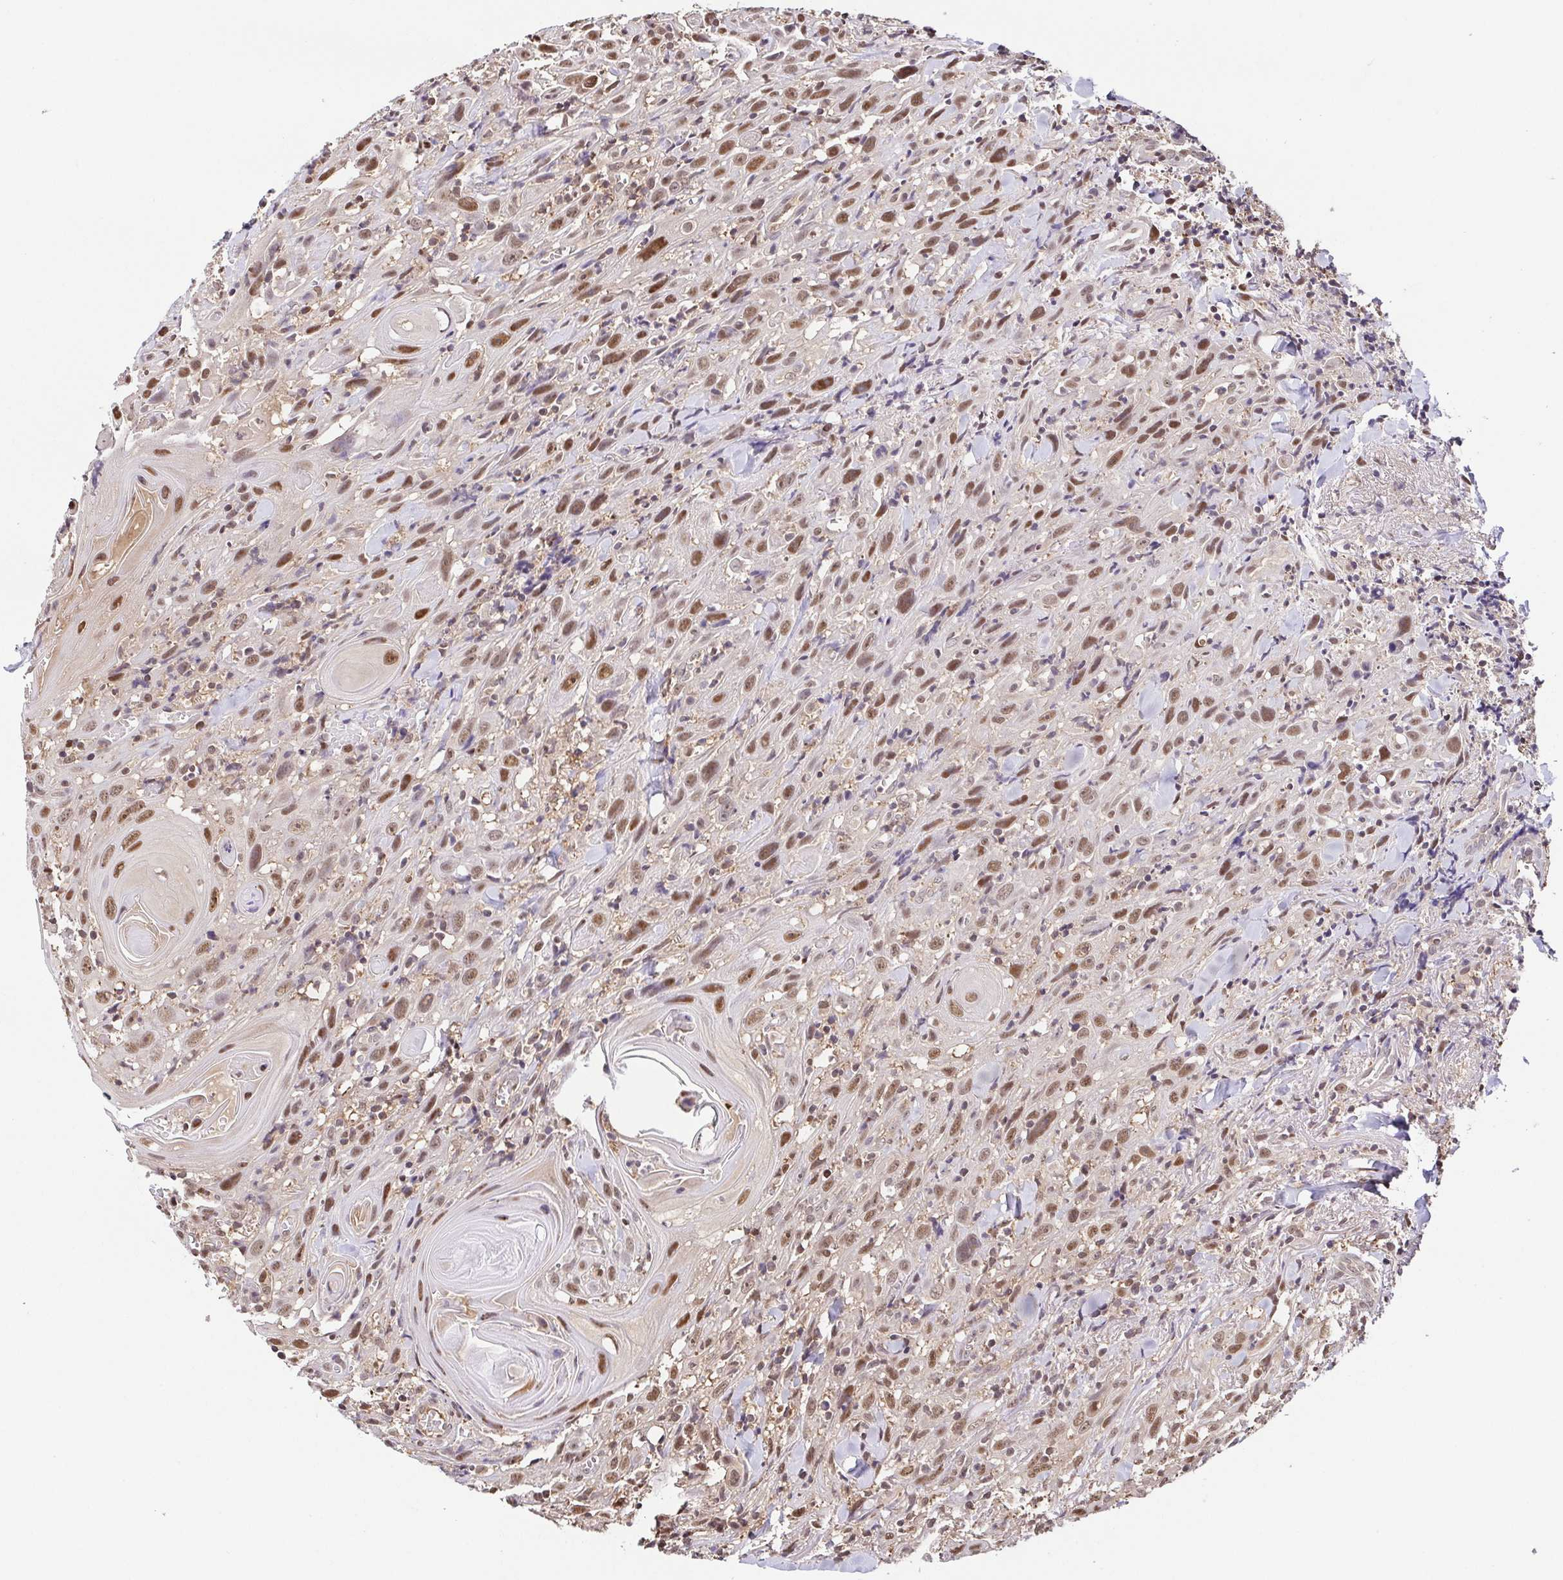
{"staining": {"intensity": "moderate", "quantity": ">75%", "location": "nuclear"}, "tissue": "head and neck cancer", "cell_type": "Tumor cells", "image_type": "cancer", "snomed": [{"axis": "morphology", "description": "Squamous cell carcinoma, NOS"}, {"axis": "topography", "description": "Head-Neck"}], "caption": "Squamous cell carcinoma (head and neck) stained with DAB (3,3'-diaminobenzidine) immunohistochemistry demonstrates medium levels of moderate nuclear staining in about >75% of tumor cells. The staining was performed using DAB (3,3'-diaminobenzidine), with brown indicating positive protein expression. Nuclei are stained blue with hematoxylin.", "gene": "PSMB9", "patient": {"sex": "female", "age": 95}}